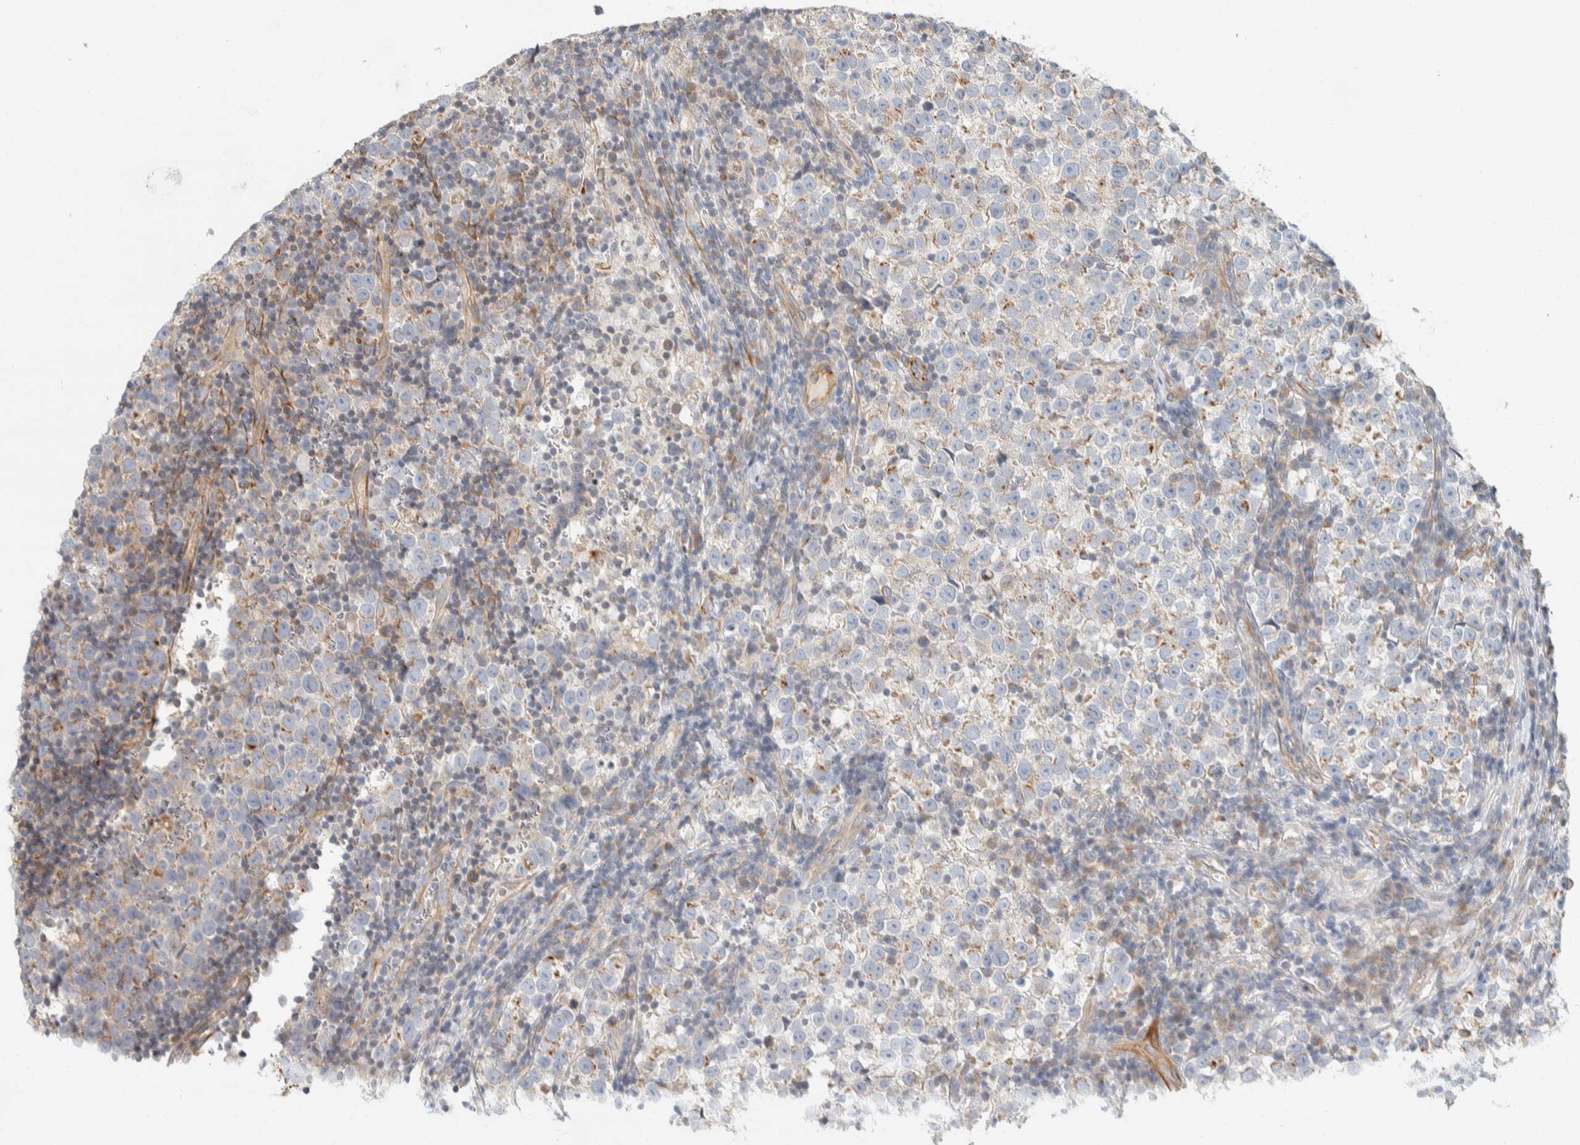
{"staining": {"intensity": "weak", "quantity": "25%-75%", "location": "cytoplasmic/membranous"}, "tissue": "testis cancer", "cell_type": "Tumor cells", "image_type": "cancer", "snomed": [{"axis": "morphology", "description": "Normal tissue, NOS"}, {"axis": "morphology", "description": "Seminoma, NOS"}, {"axis": "topography", "description": "Testis"}], "caption": "Protein staining demonstrates weak cytoplasmic/membranous expression in approximately 25%-75% of tumor cells in testis cancer.", "gene": "CDR2", "patient": {"sex": "male", "age": 43}}